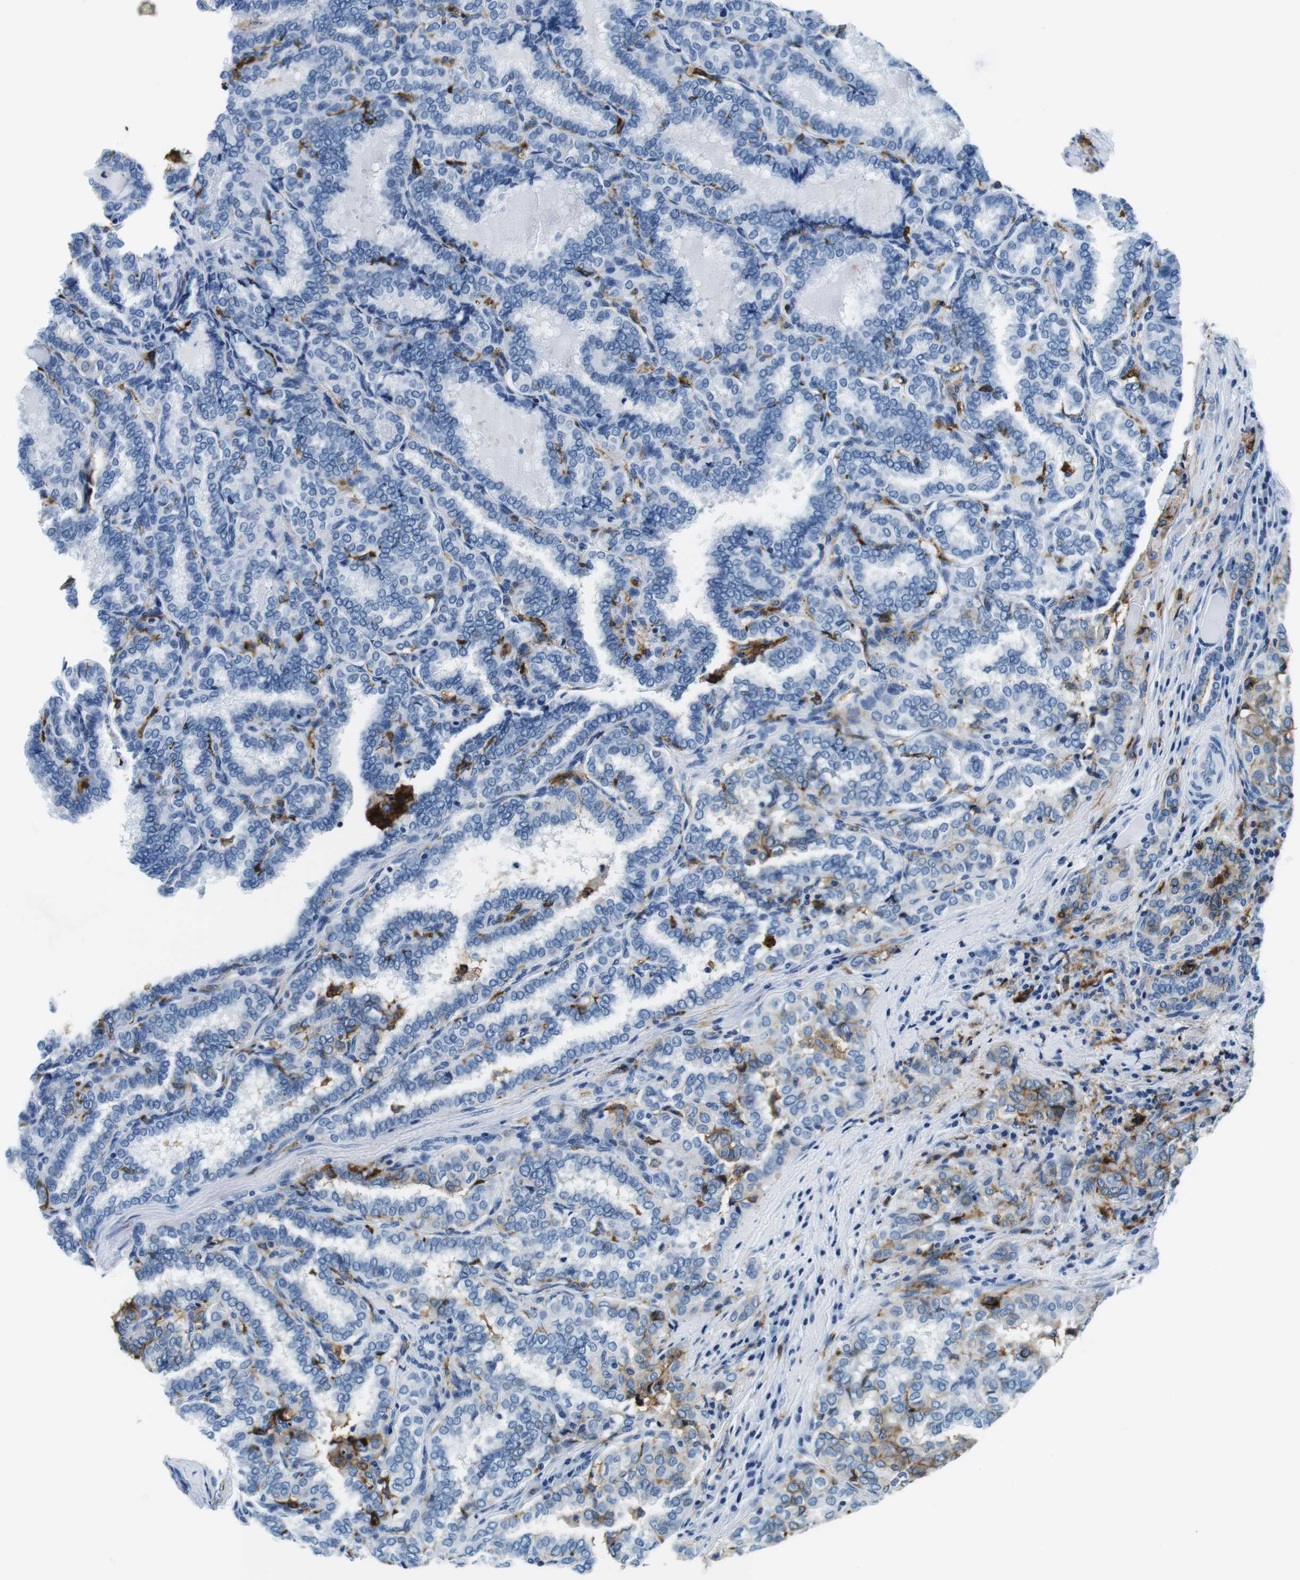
{"staining": {"intensity": "negative", "quantity": "none", "location": "none"}, "tissue": "thyroid cancer", "cell_type": "Tumor cells", "image_type": "cancer", "snomed": [{"axis": "morphology", "description": "Normal tissue, NOS"}, {"axis": "morphology", "description": "Papillary adenocarcinoma, NOS"}, {"axis": "topography", "description": "Thyroid gland"}], "caption": "Papillary adenocarcinoma (thyroid) was stained to show a protein in brown. There is no significant staining in tumor cells. (DAB (3,3'-diaminobenzidine) immunohistochemistry, high magnification).", "gene": "HLA-DRB1", "patient": {"sex": "female", "age": 30}}